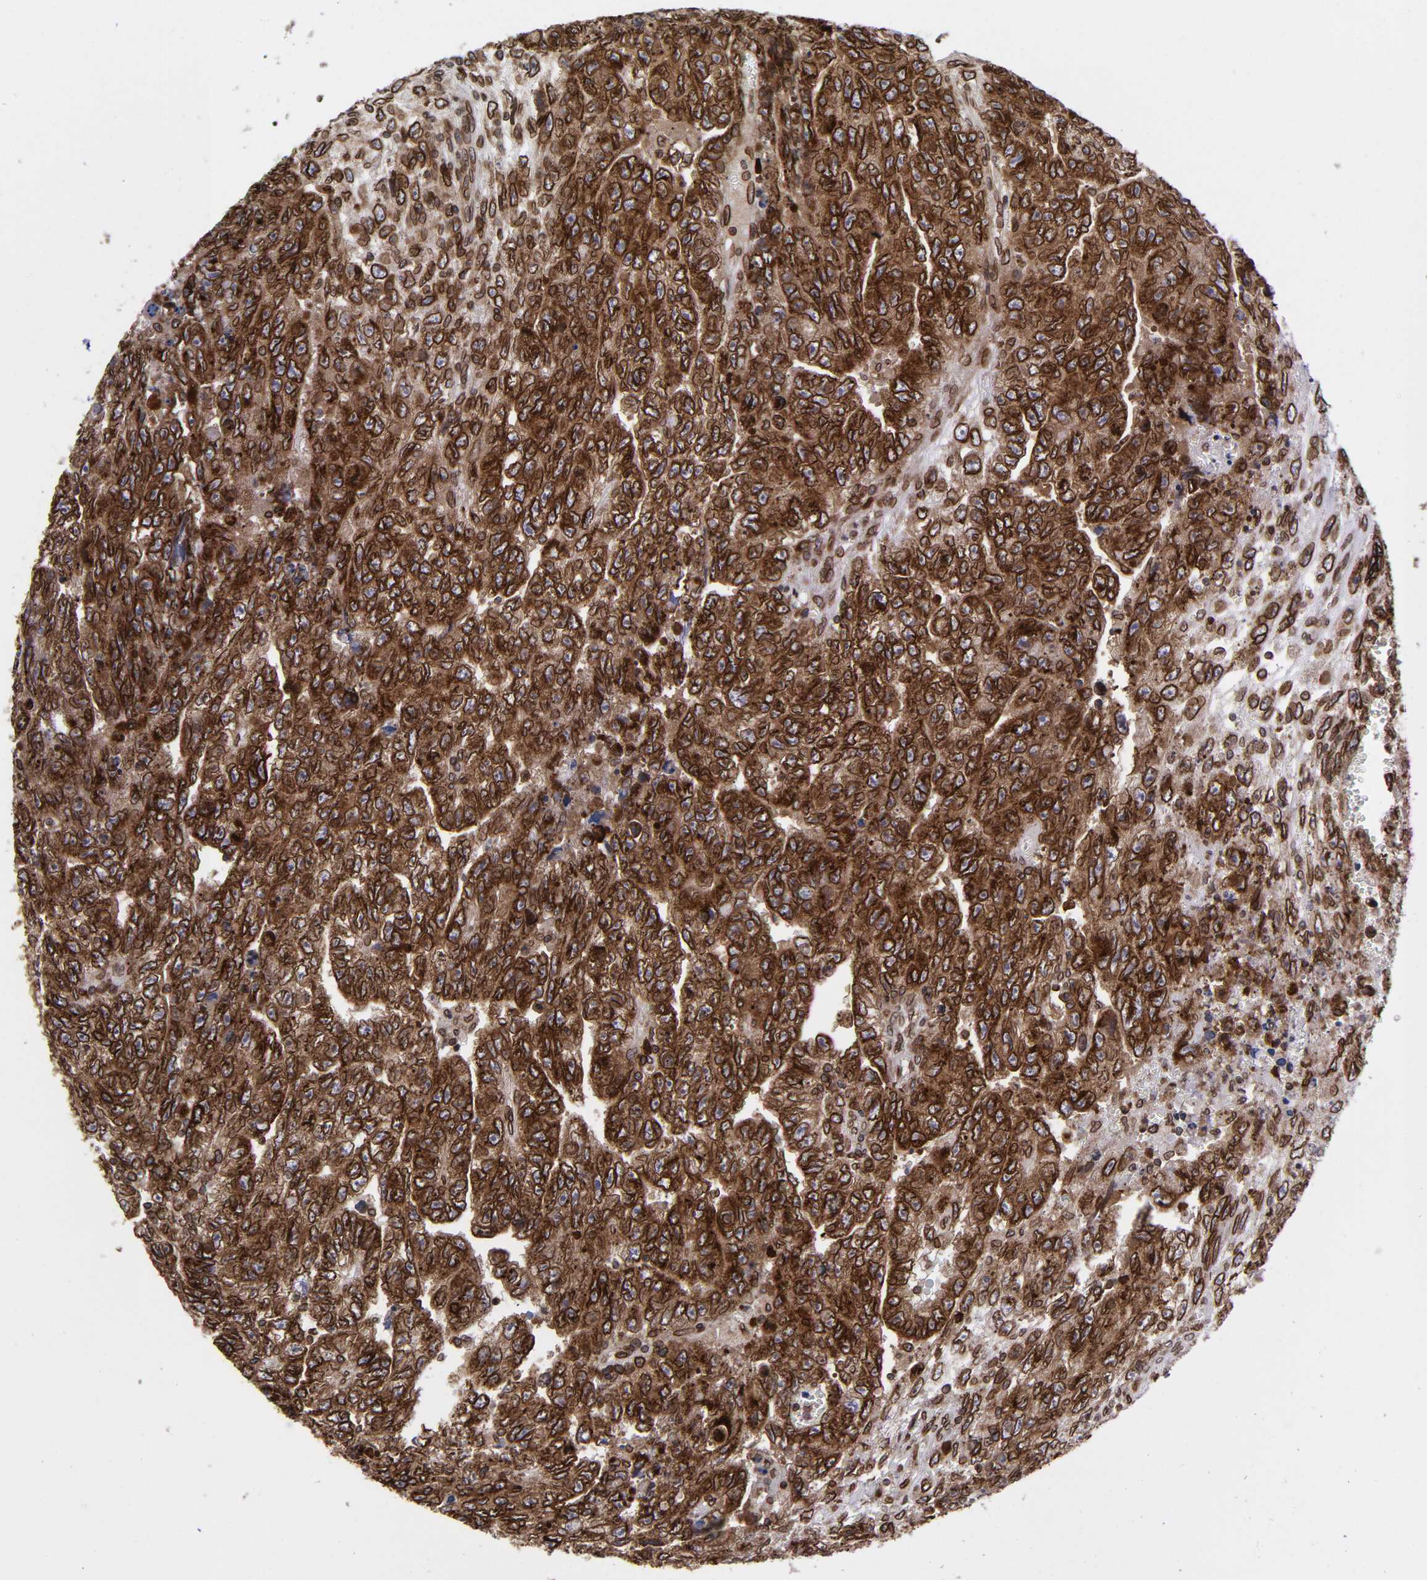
{"staining": {"intensity": "strong", "quantity": ">75%", "location": "cytoplasmic/membranous,nuclear"}, "tissue": "testis cancer", "cell_type": "Tumor cells", "image_type": "cancer", "snomed": [{"axis": "morphology", "description": "Carcinoma, Embryonal, NOS"}, {"axis": "topography", "description": "Testis"}], "caption": "Immunohistochemical staining of human testis cancer (embryonal carcinoma) reveals high levels of strong cytoplasmic/membranous and nuclear protein positivity in approximately >75% of tumor cells.", "gene": "RANGAP1", "patient": {"sex": "male", "age": 28}}